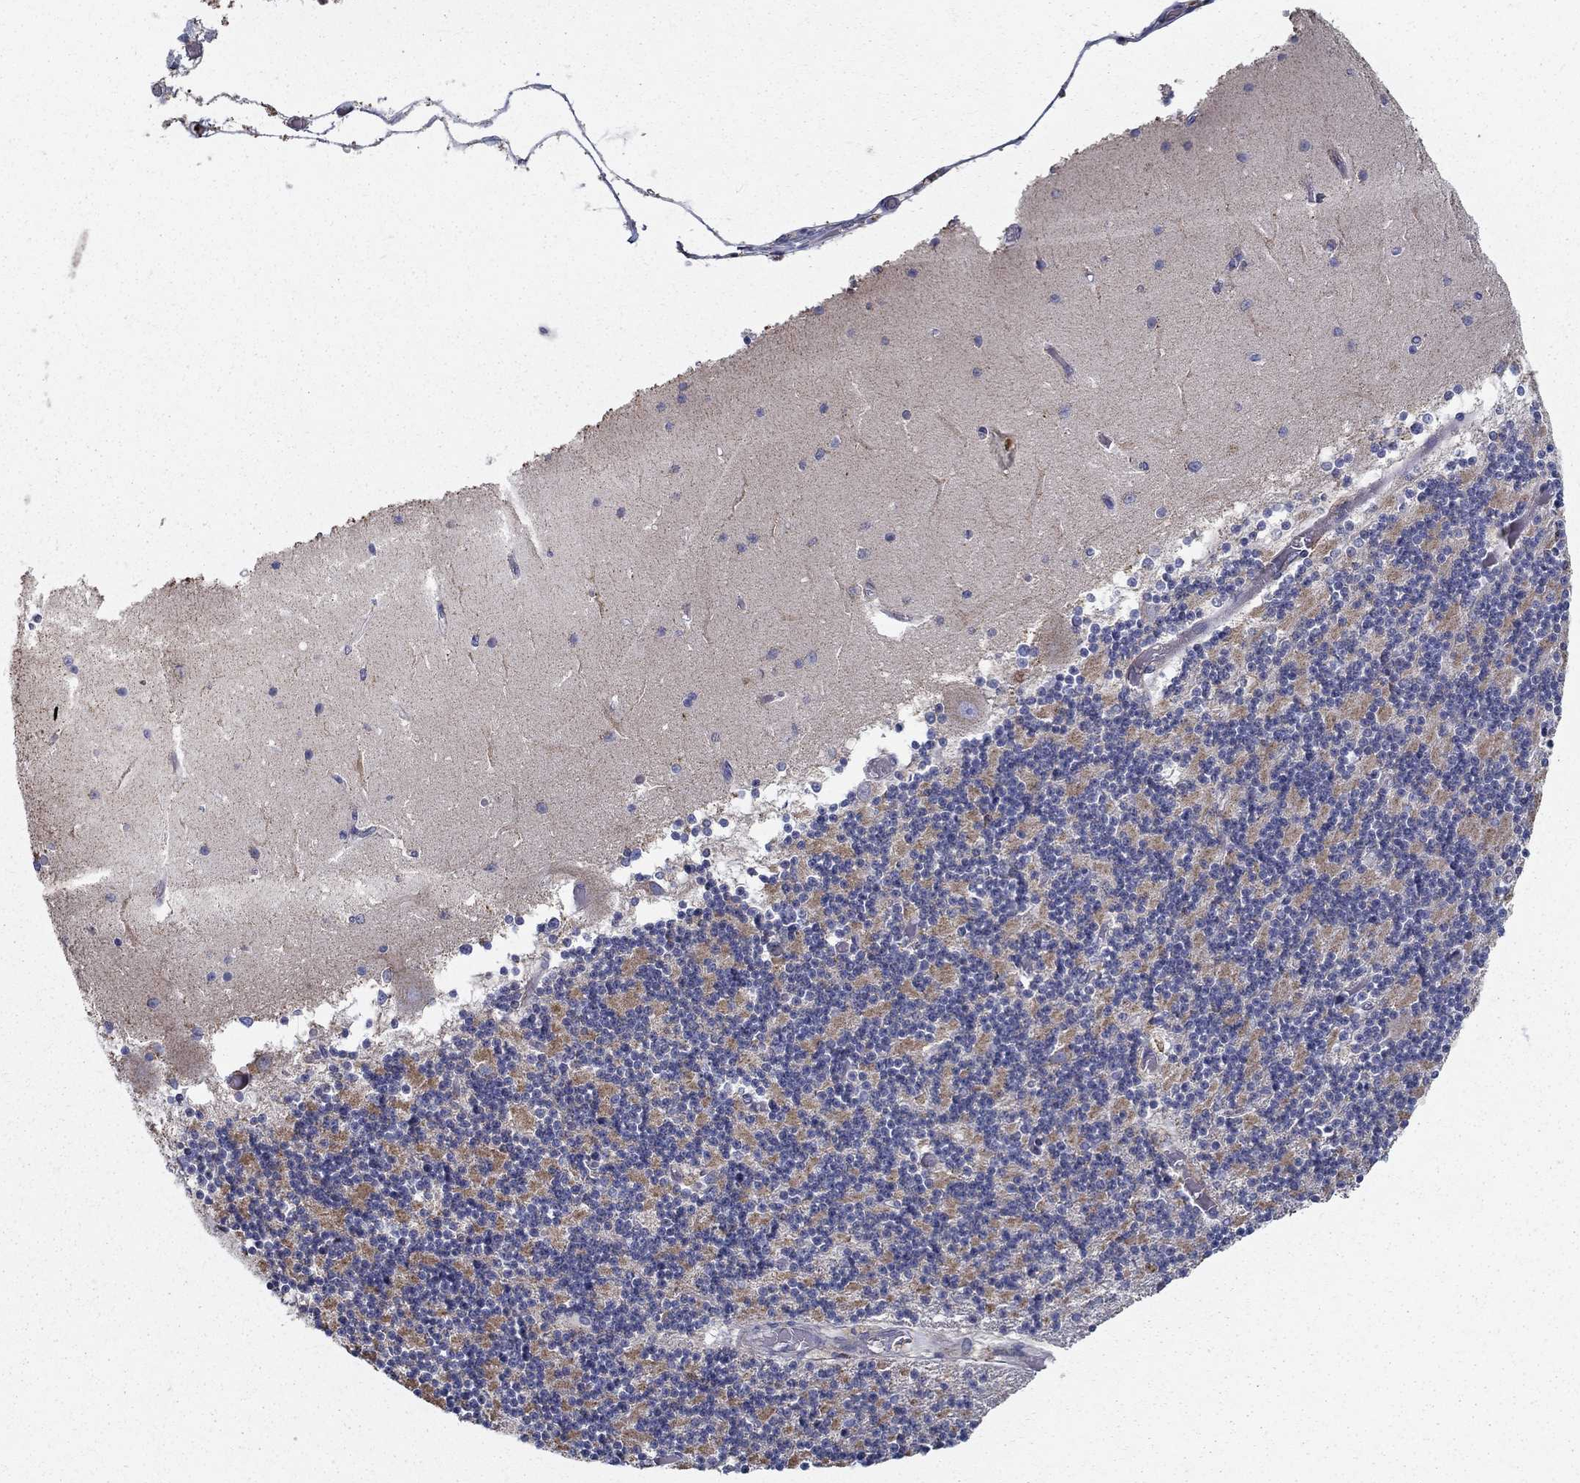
{"staining": {"intensity": "negative", "quantity": "none", "location": "none"}, "tissue": "cerebellum", "cell_type": "Cells in granular layer", "image_type": "normal", "snomed": [{"axis": "morphology", "description": "Normal tissue, NOS"}, {"axis": "topography", "description": "Cerebellum"}], "caption": "This is a photomicrograph of immunohistochemistry staining of normal cerebellum, which shows no staining in cells in granular layer. (Immunohistochemistry (ihc), brightfield microscopy, high magnification).", "gene": "NME5", "patient": {"sex": "female", "age": 28}}